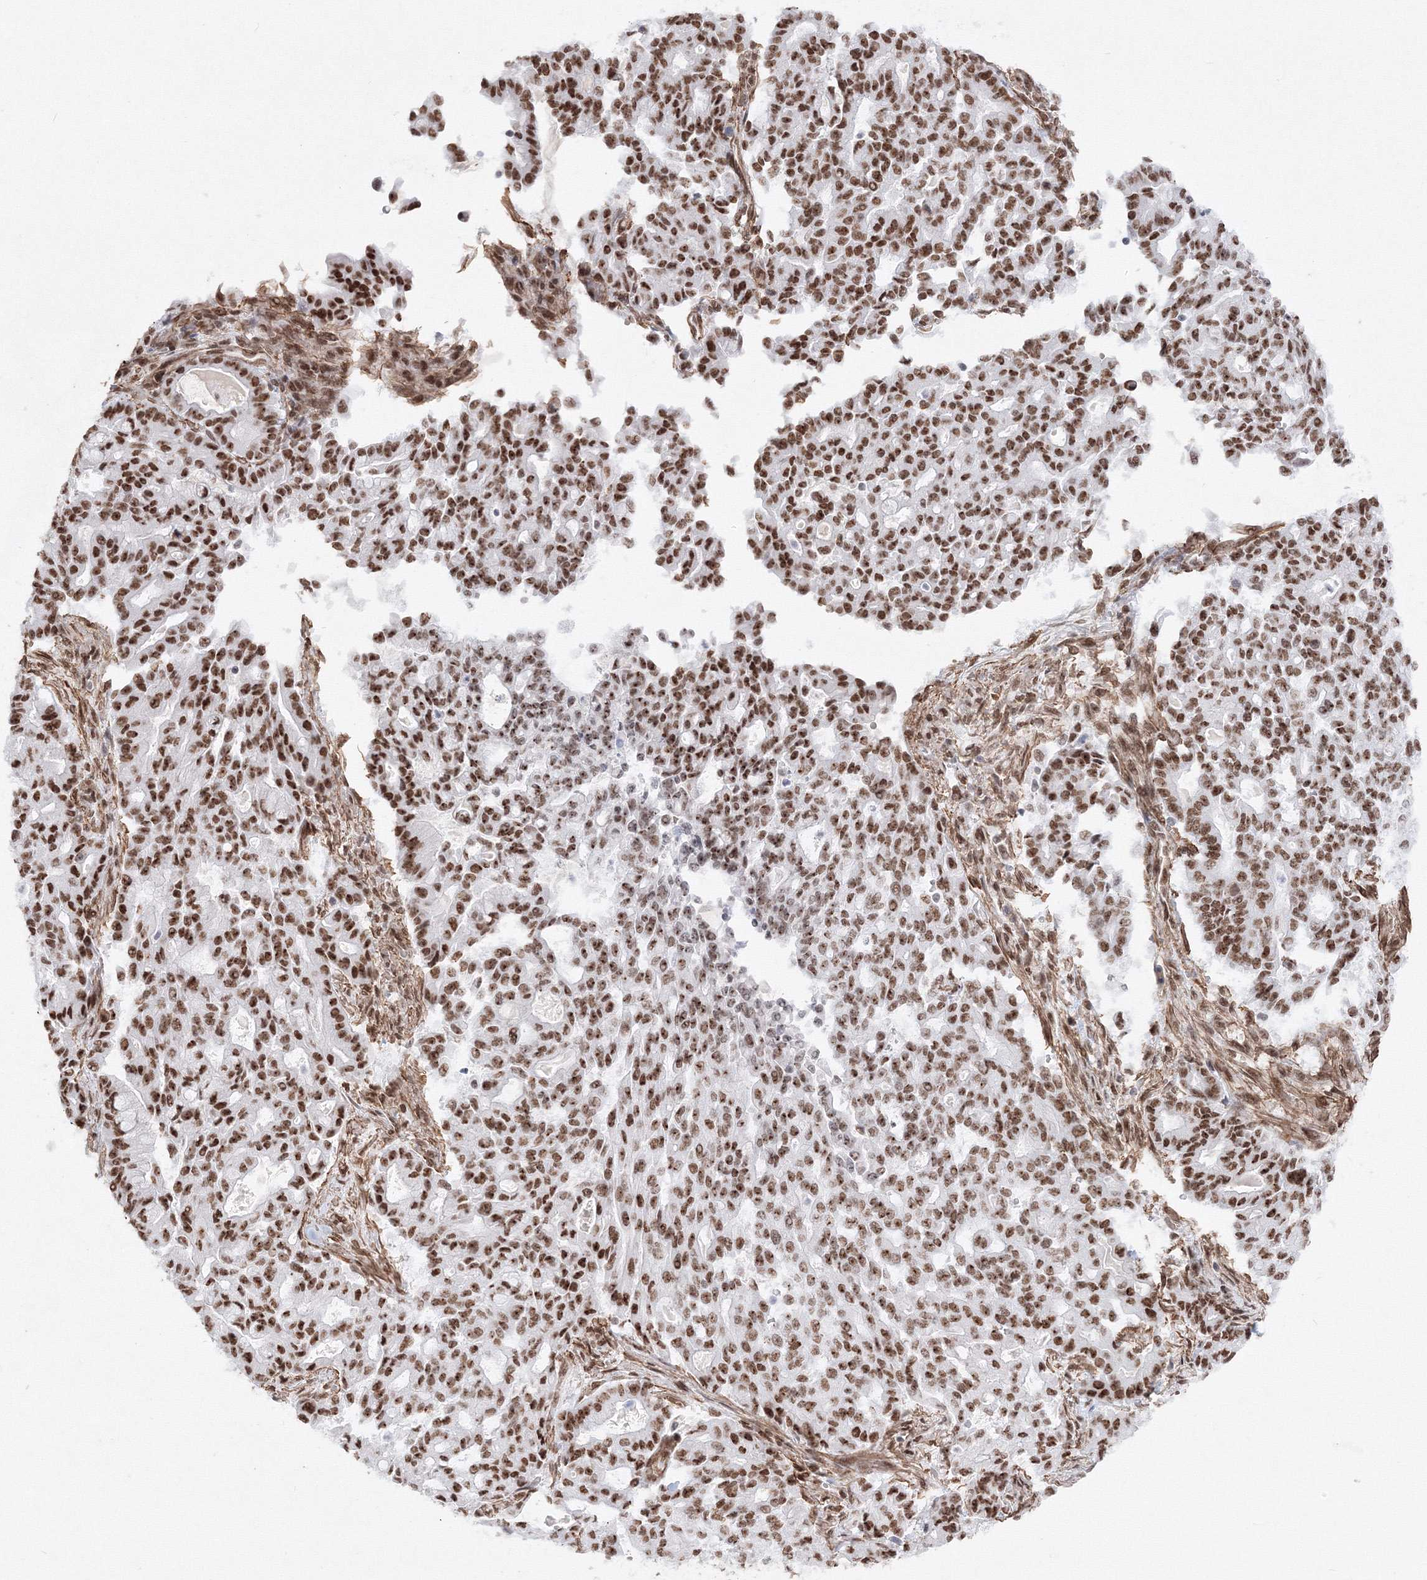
{"staining": {"intensity": "strong", "quantity": ">75%", "location": "nuclear"}, "tissue": "pancreatic cancer", "cell_type": "Tumor cells", "image_type": "cancer", "snomed": [{"axis": "morphology", "description": "Adenocarcinoma, NOS"}, {"axis": "topography", "description": "Pancreas"}], "caption": "This histopathology image exhibits immunohistochemistry staining of pancreatic adenocarcinoma, with high strong nuclear expression in about >75% of tumor cells.", "gene": "ZNF638", "patient": {"sex": "male", "age": 63}}